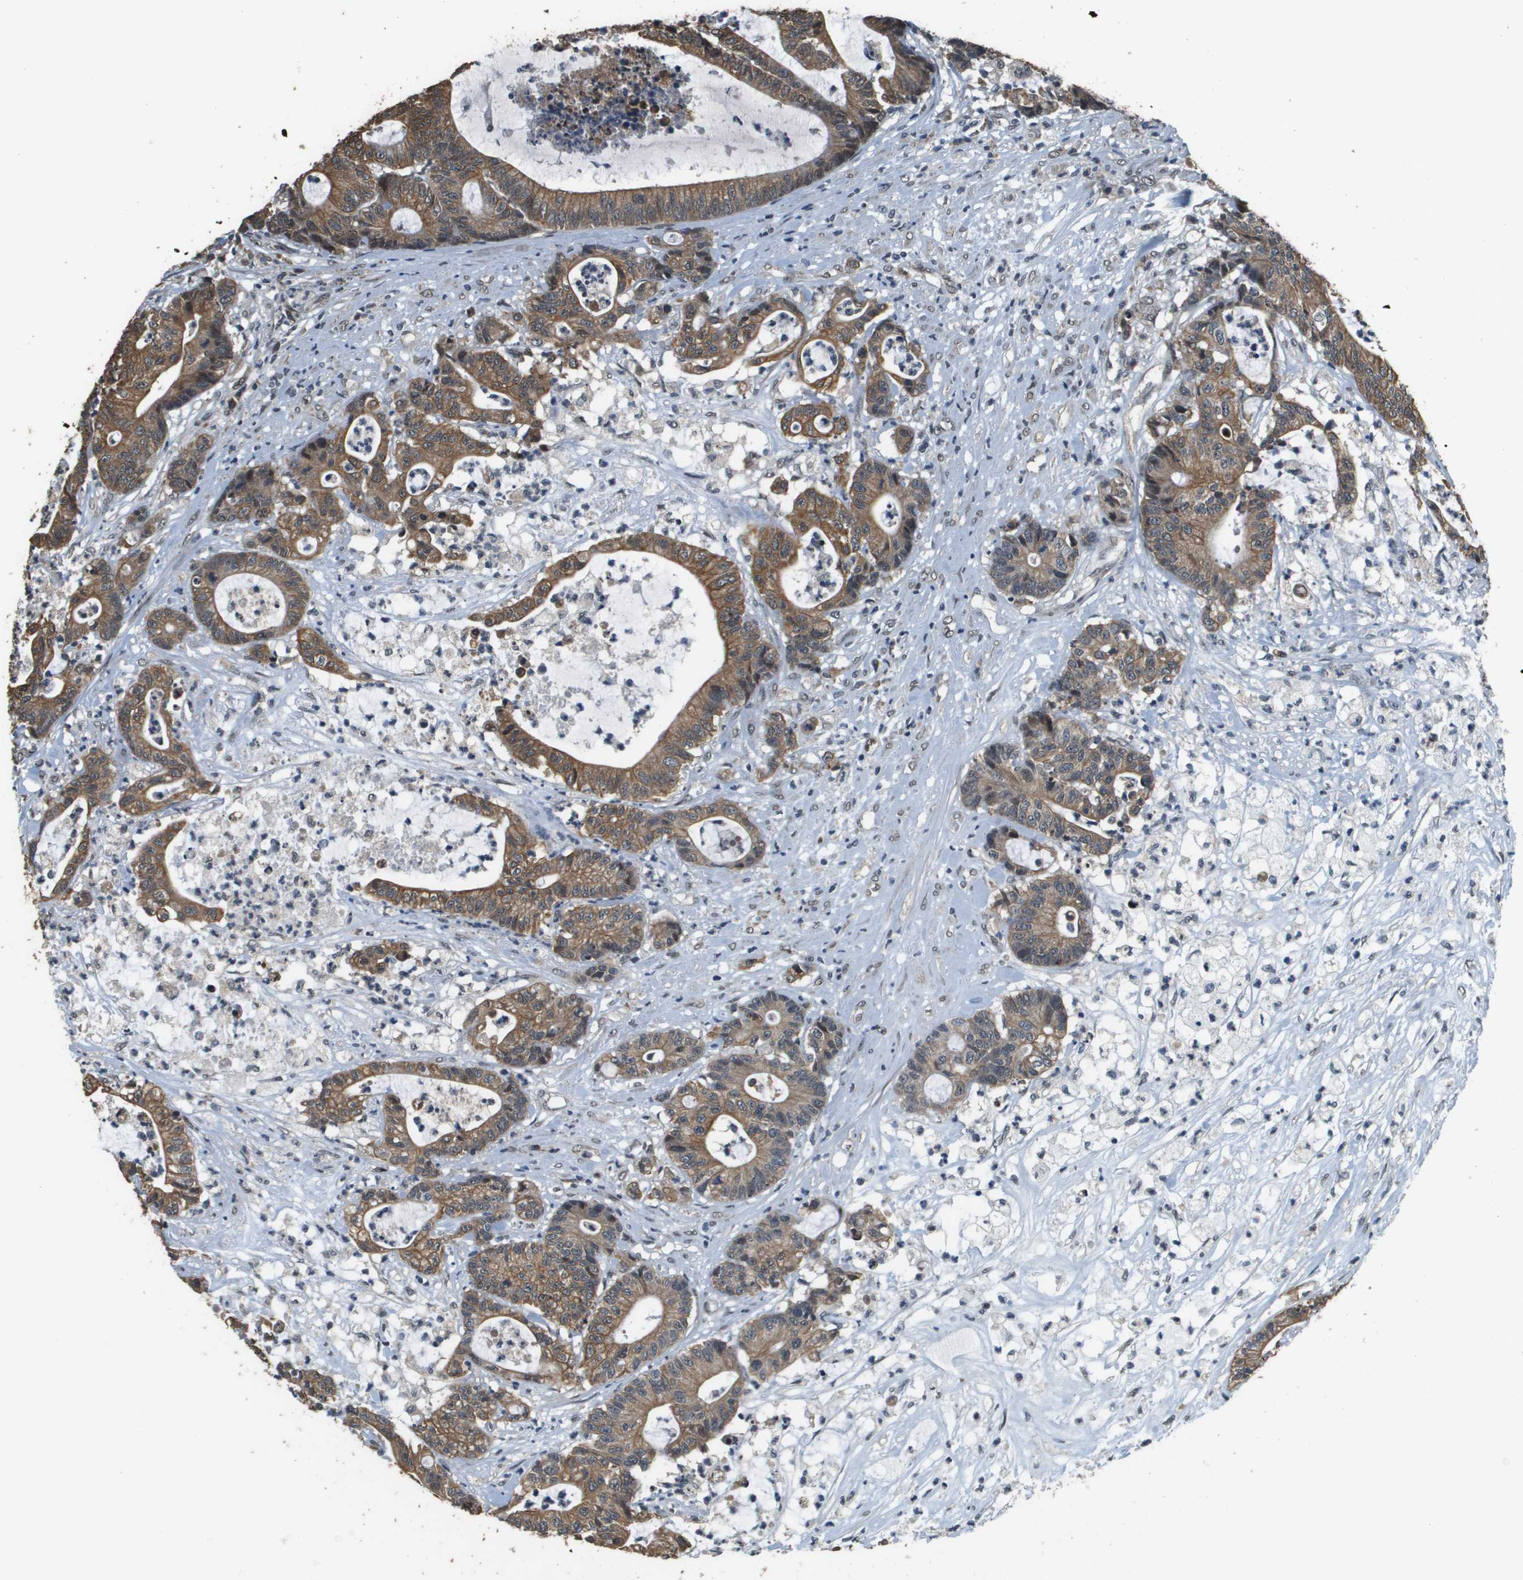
{"staining": {"intensity": "moderate", "quantity": ">75%", "location": "cytoplasmic/membranous"}, "tissue": "colorectal cancer", "cell_type": "Tumor cells", "image_type": "cancer", "snomed": [{"axis": "morphology", "description": "Adenocarcinoma, NOS"}, {"axis": "topography", "description": "Colon"}], "caption": "This is a photomicrograph of IHC staining of adenocarcinoma (colorectal), which shows moderate expression in the cytoplasmic/membranous of tumor cells.", "gene": "FANCC", "patient": {"sex": "female", "age": 84}}